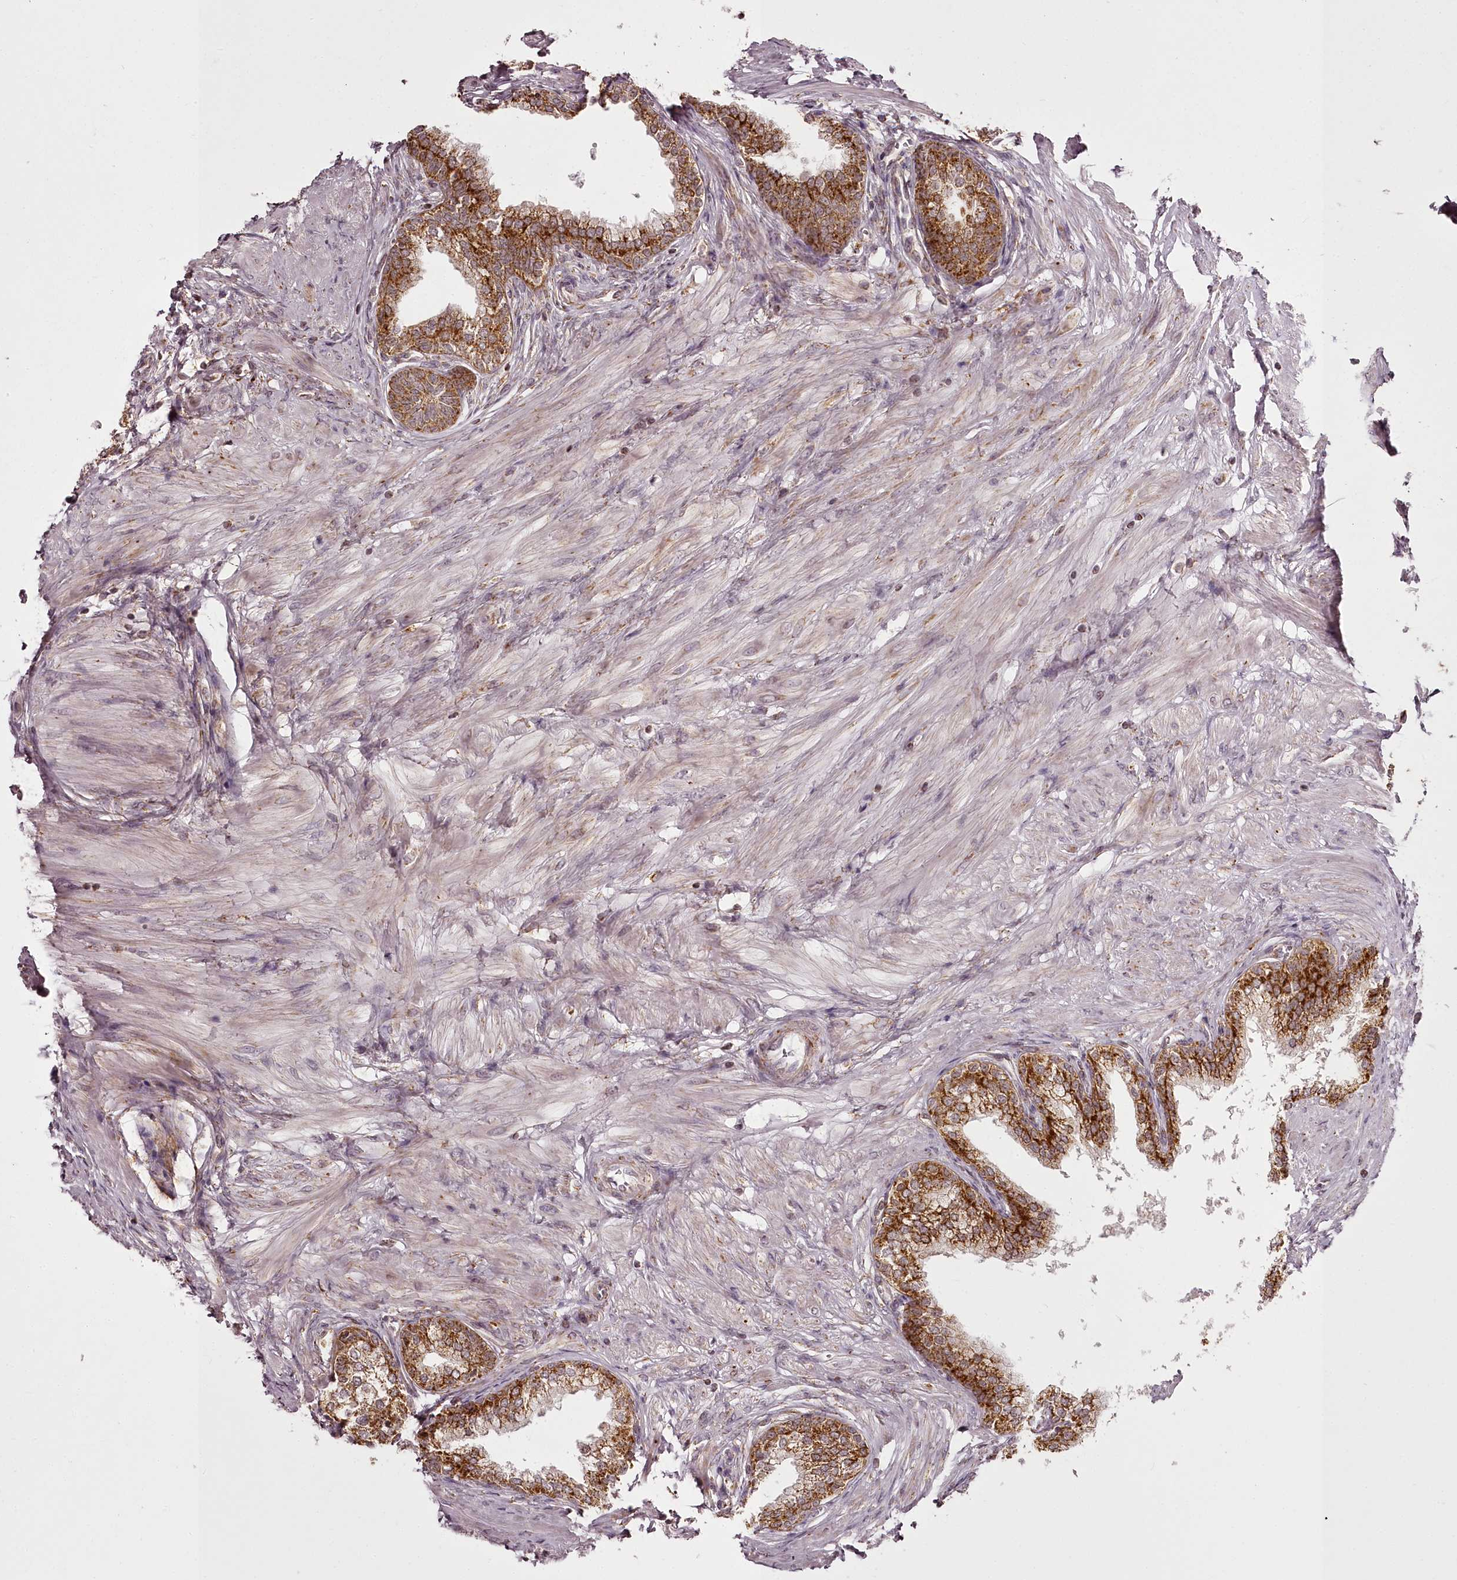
{"staining": {"intensity": "strong", "quantity": ">75%", "location": "cytoplasmic/membranous"}, "tissue": "prostate", "cell_type": "Glandular cells", "image_type": "normal", "snomed": [{"axis": "morphology", "description": "Normal tissue, NOS"}, {"axis": "morphology", "description": "Urothelial carcinoma, Low grade"}, {"axis": "topography", "description": "Urinary bladder"}, {"axis": "topography", "description": "Prostate"}], "caption": "Protein expression analysis of normal human prostate reveals strong cytoplasmic/membranous staining in approximately >75% of glandular cells.", "gene": "CHCHD2", "patient": {"sex": "male", "age": 60}}